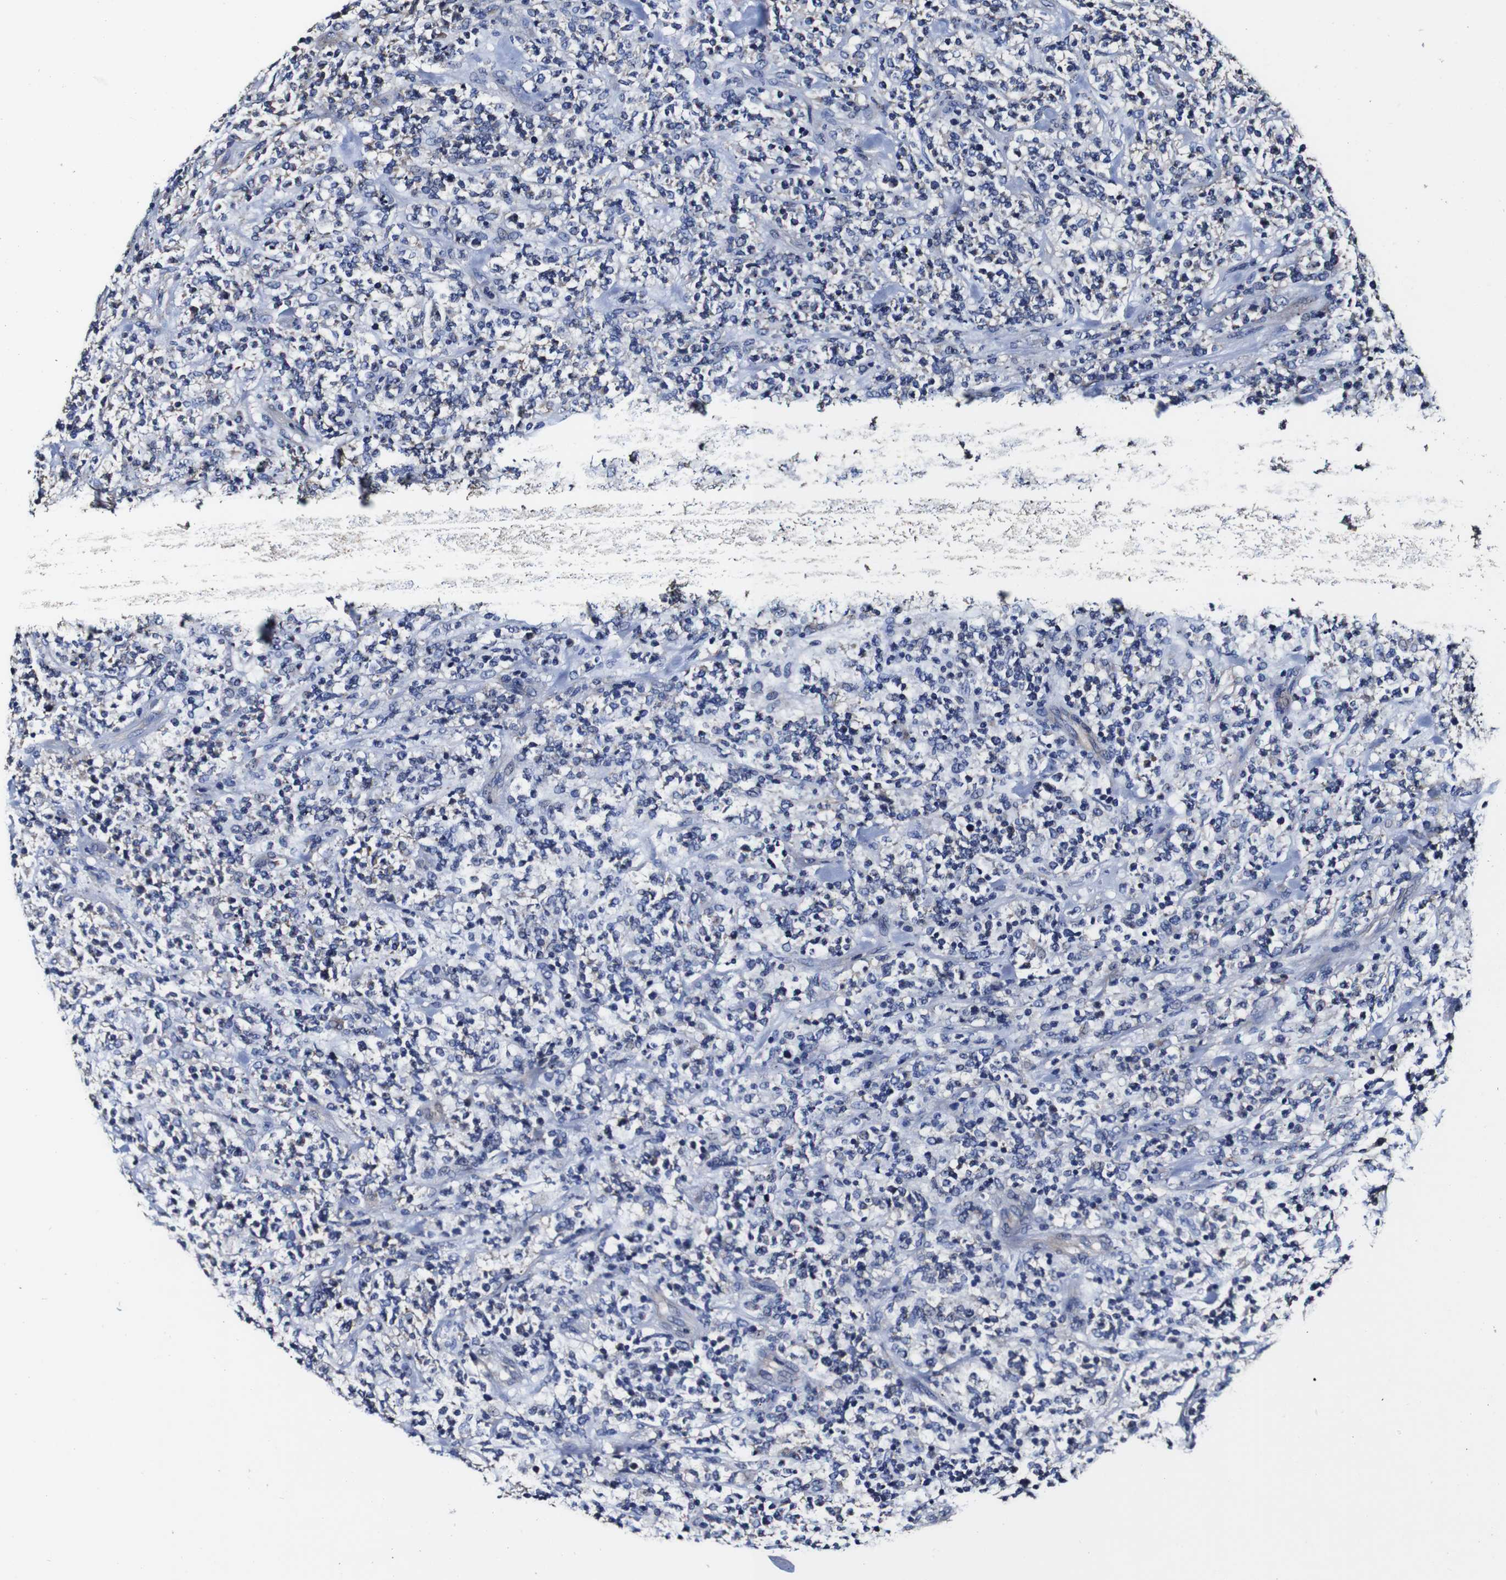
{"staining": {"intensity": "negative", "quantity": "none", "location": "none"}, "tissue": "lymphoma", "cell_type": "Tumor cells", "image_type": "cancer", "snomed": [{"axis": "morphology", "description": "Malignant lymphoma, non-Hodgkin's type, High grade"}, {"axis": "topography", "description": "Soft tissue"}], "caption": "Immunohistochemistry (IHC) of lymphoma reveals no positivity in tumor cells. Nuclei are stained in blue.", "gene": "PDCD6IP", "patient": {"sex": "male", "age": 18}}